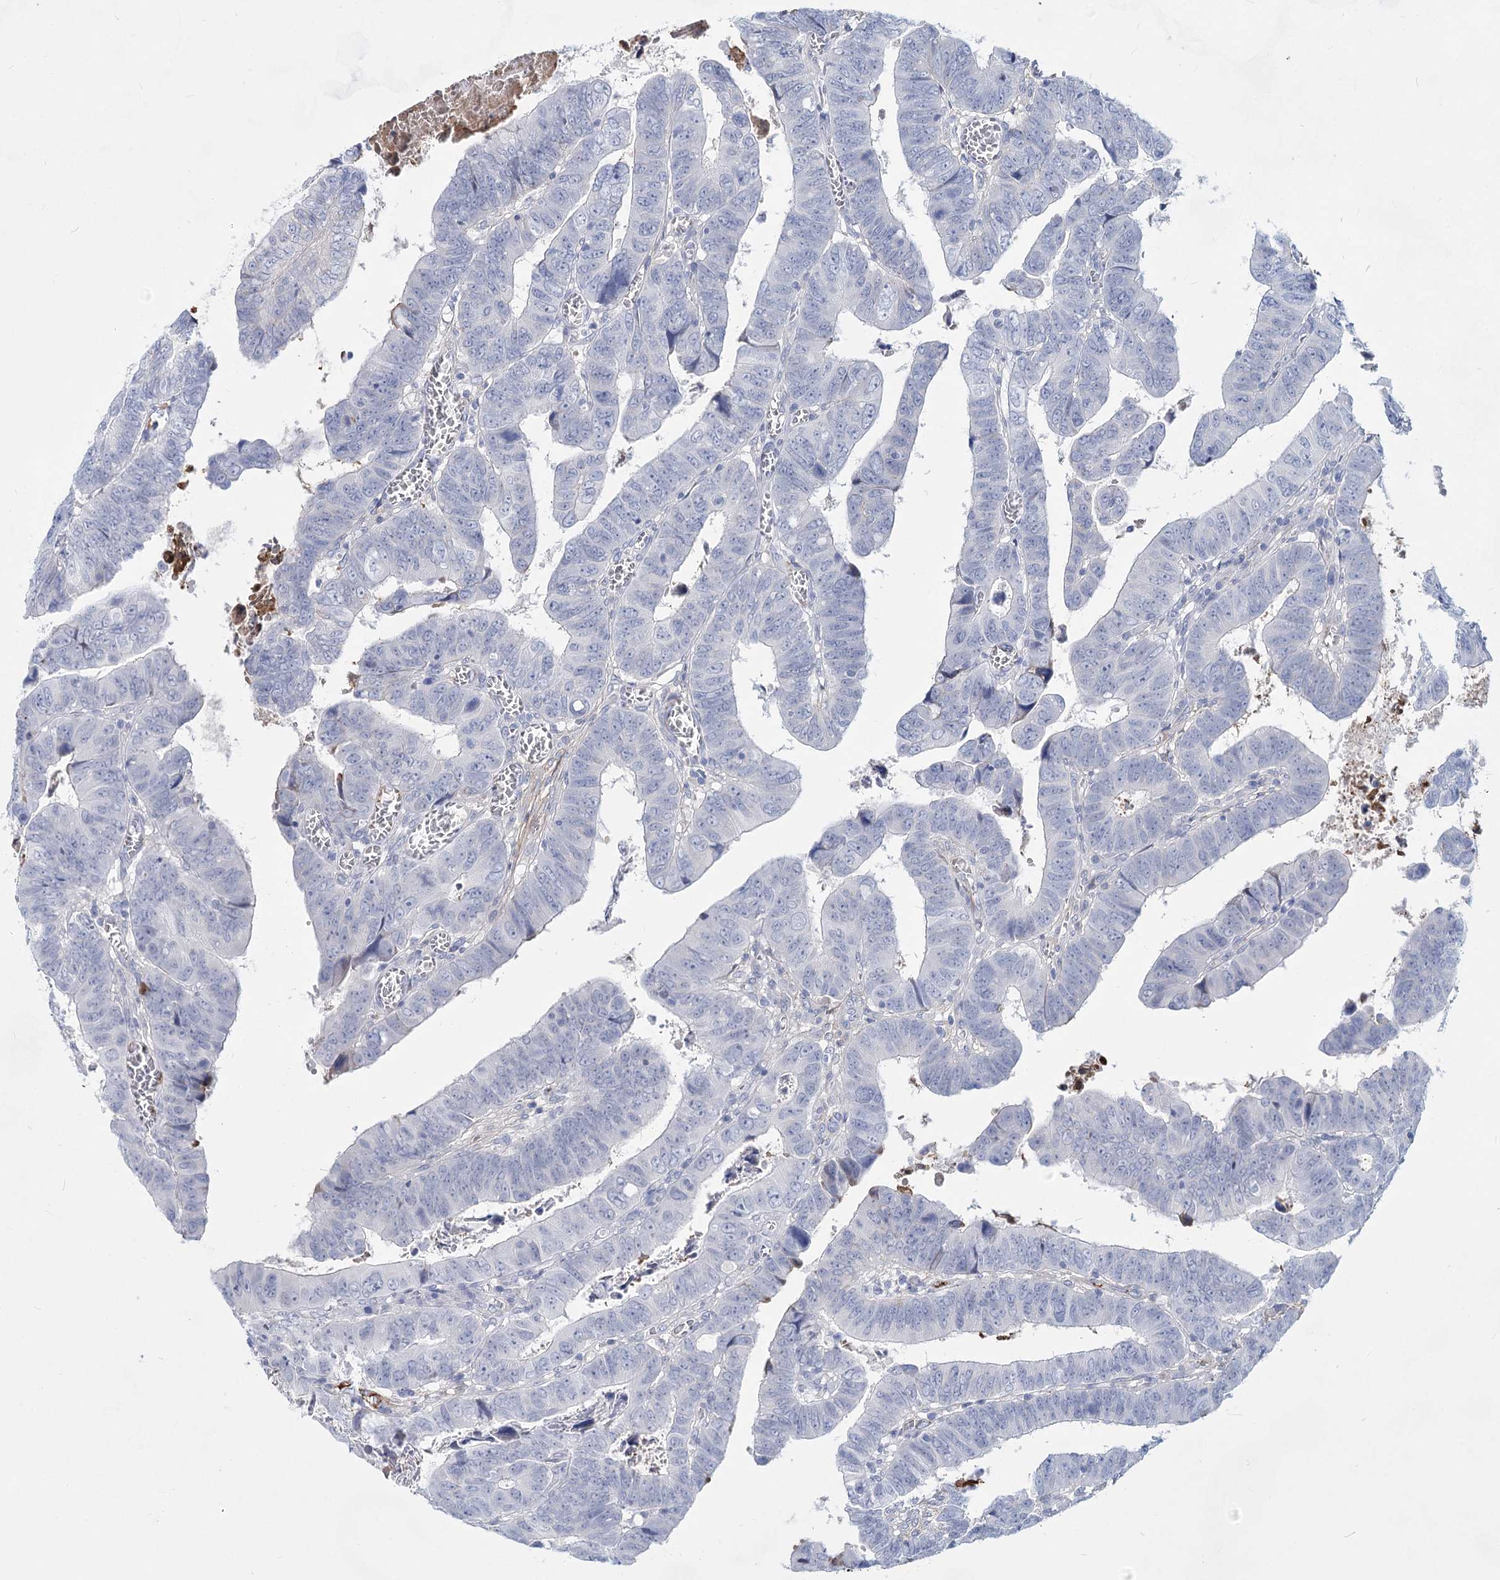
{"staining": {"intensity": "negative", "quantity": "none", "location": "none"}, "tissue": "colorectal cancer", "cell_type": "Tumor cells", "image_type": "cancer", "snomed": [{"axis": "morphology", "description": "Normal tissue, NOS"}, {"axis": "morphology", "description": "Adenocarcinoma, NOS"}, {"axis": "topography", "description": "Rectum"}], "caption": "Protein analysis of adenocarcinoma (colorectal) displays no significant expression in tumor cells.", "gene": "TASOR2", "patient": {"sex": "female", "age": 65}}